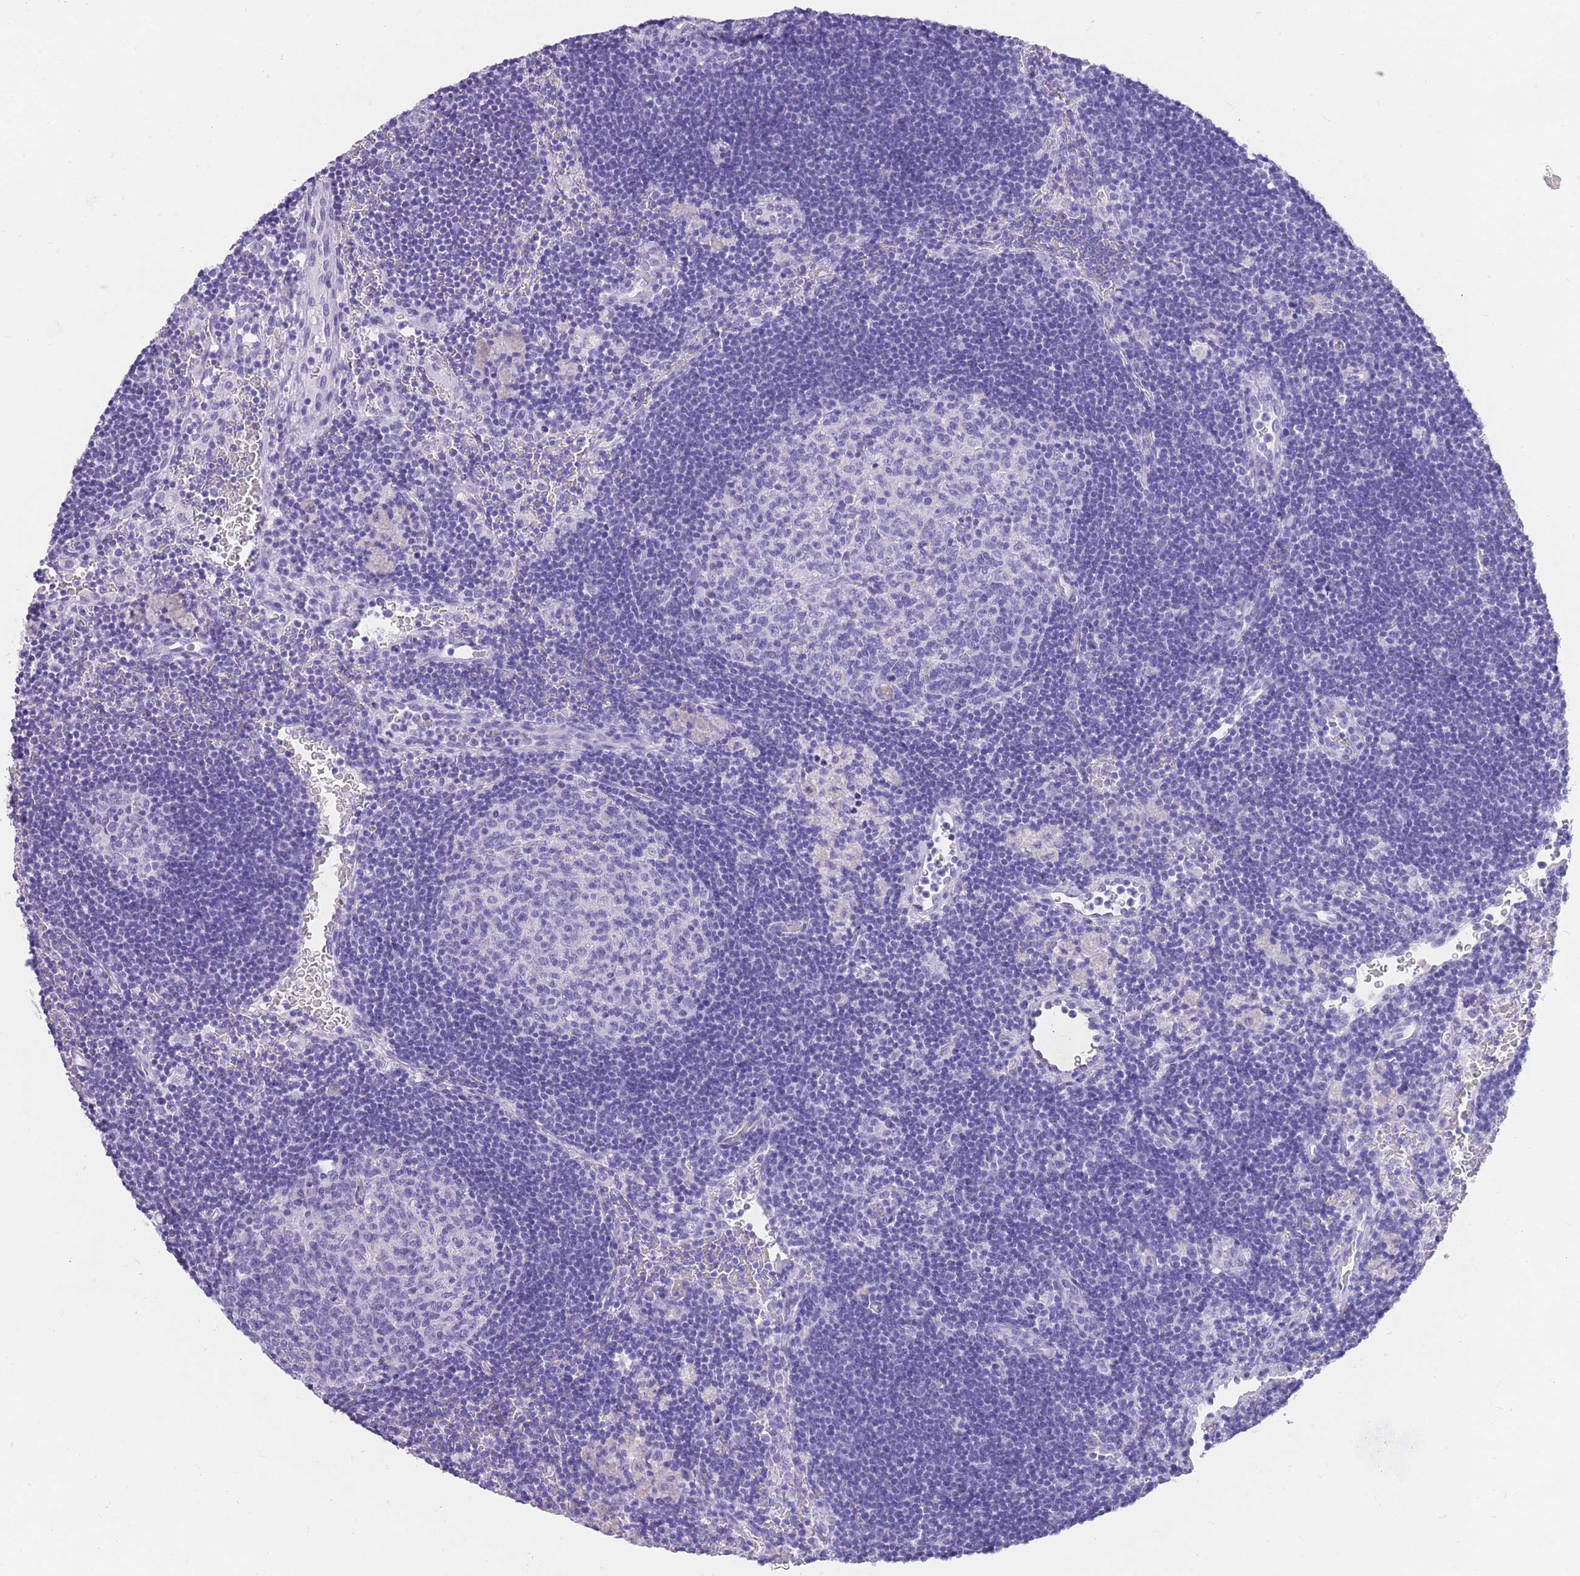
{"staining": {"intensity": "negative", "quantity": "none", "location": "none"}, "tissue": "lymph node", "cell_type": "Germinal center cells", "image_type": "normal", "snomed": [{"axis": "morphology", "description": "Normal tissue, NOS"}, {"axis": "topography", "description": "Lymph node"}], "caption": "DAB (3,3'-diaminobenzidine) immunohistochemical staining of unremarkable lymph node displays no significant staining in germinal center cells. The staining is performed using DAB brown chromogen with nuclei counter-stained in using hematoxylin.", "gene": "ELOA2", "patient": {"sex": "male", "age": 62}}